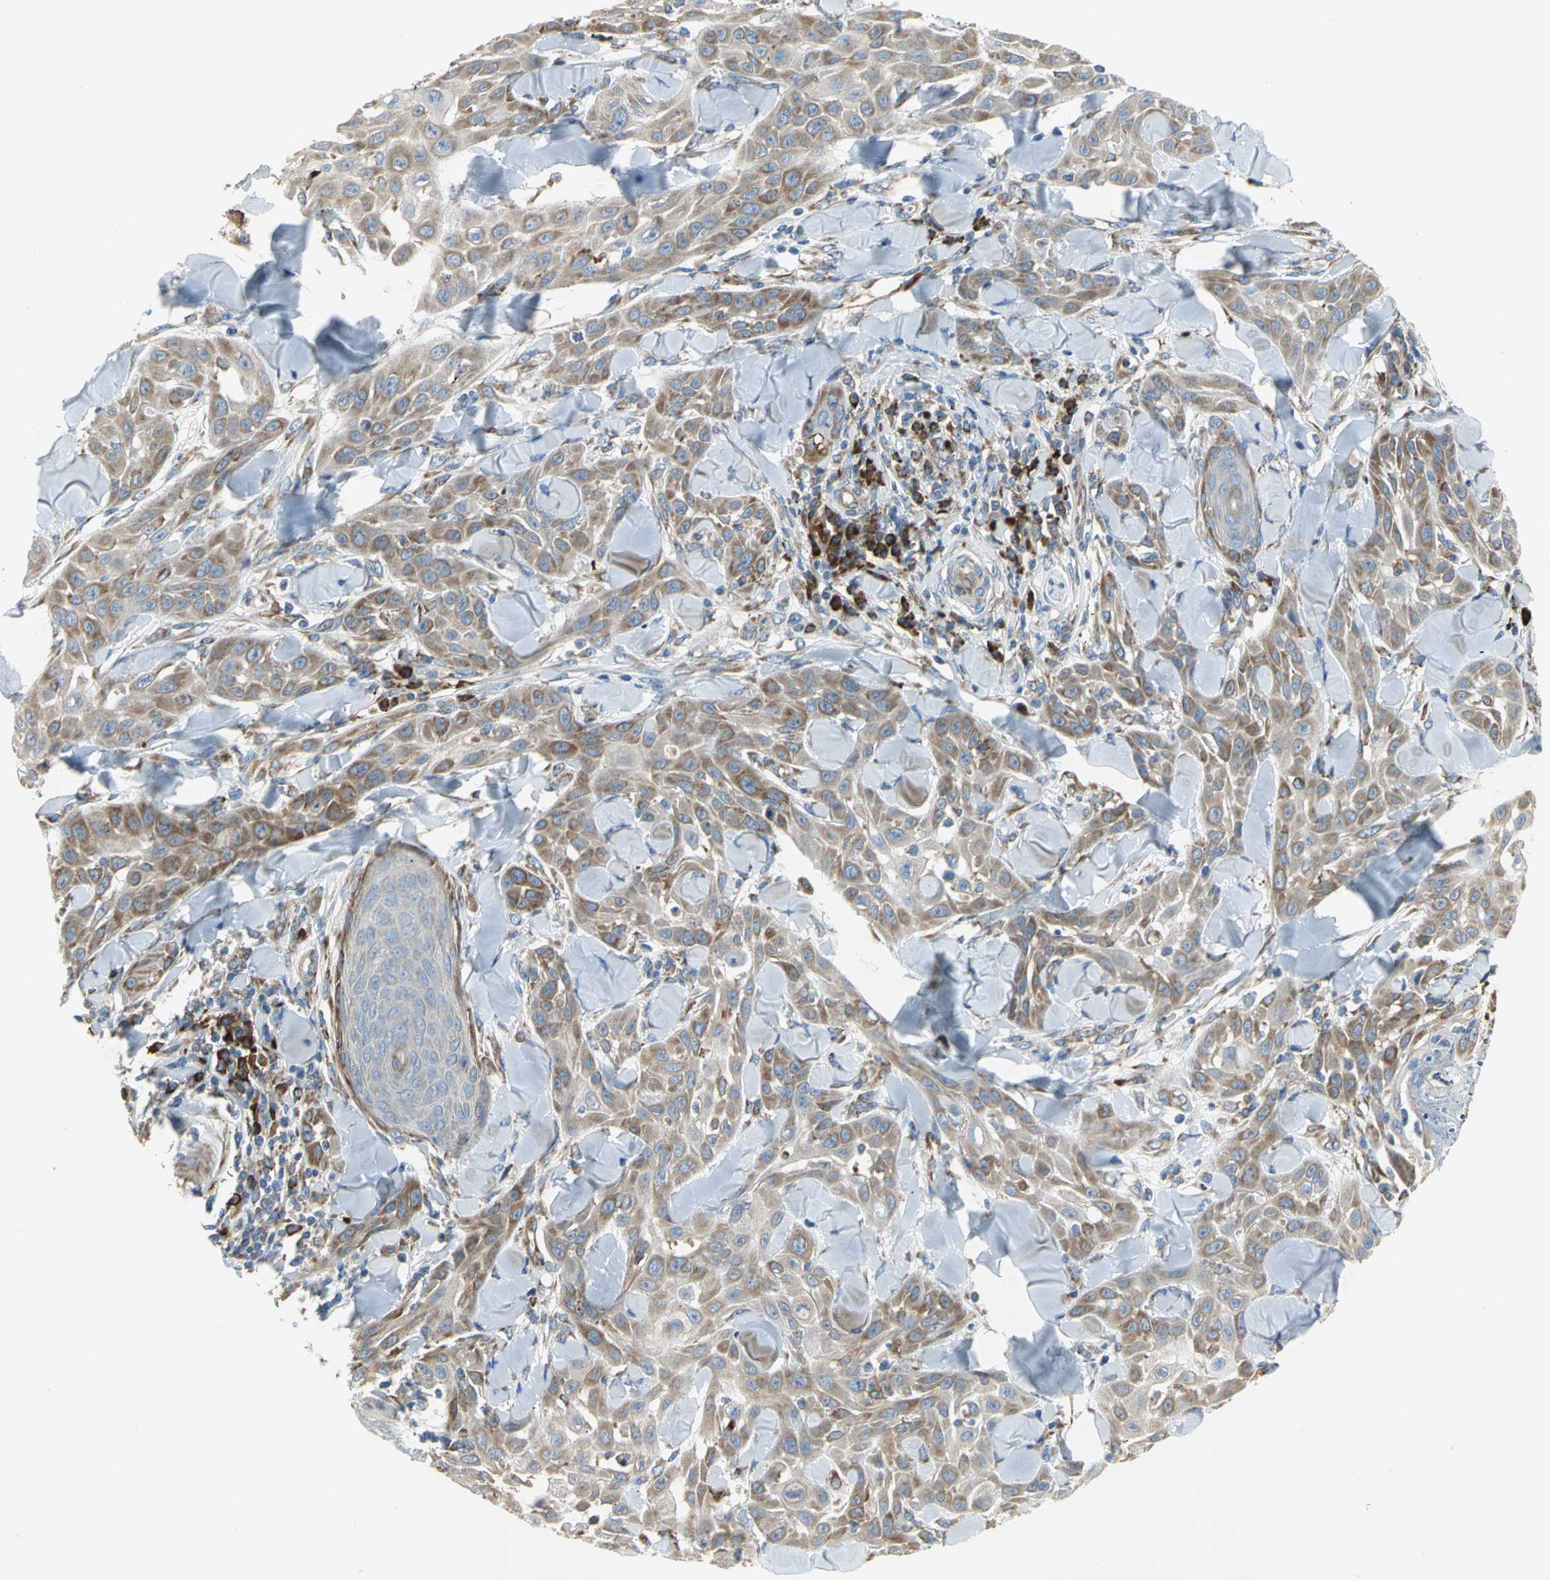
{"staining": {"intensity": "moderate", "quantity": ">75%", "location": "cytoplasmic/membranous"}, "tissue": "skin cancer", "cell_type": "Tumor cells", "image_type": "cancer", "snomed": [{"axis": "morphology", "description": "Squamous cell carcinoma, NOS"}, {"axis": "topography", "description": "Skin"}], "caption": "Immunohistochemistry (IHC) (DAB (3,3'-diaminobenzidine)) staining of skin cancer (squamous cell carcinoma) reveals moderate cytoplasmic/membranous protein positivity in approximately >75% of tumor cells.", "gene": "TULP4", "patient": {"sex": "male", "age": 24}}